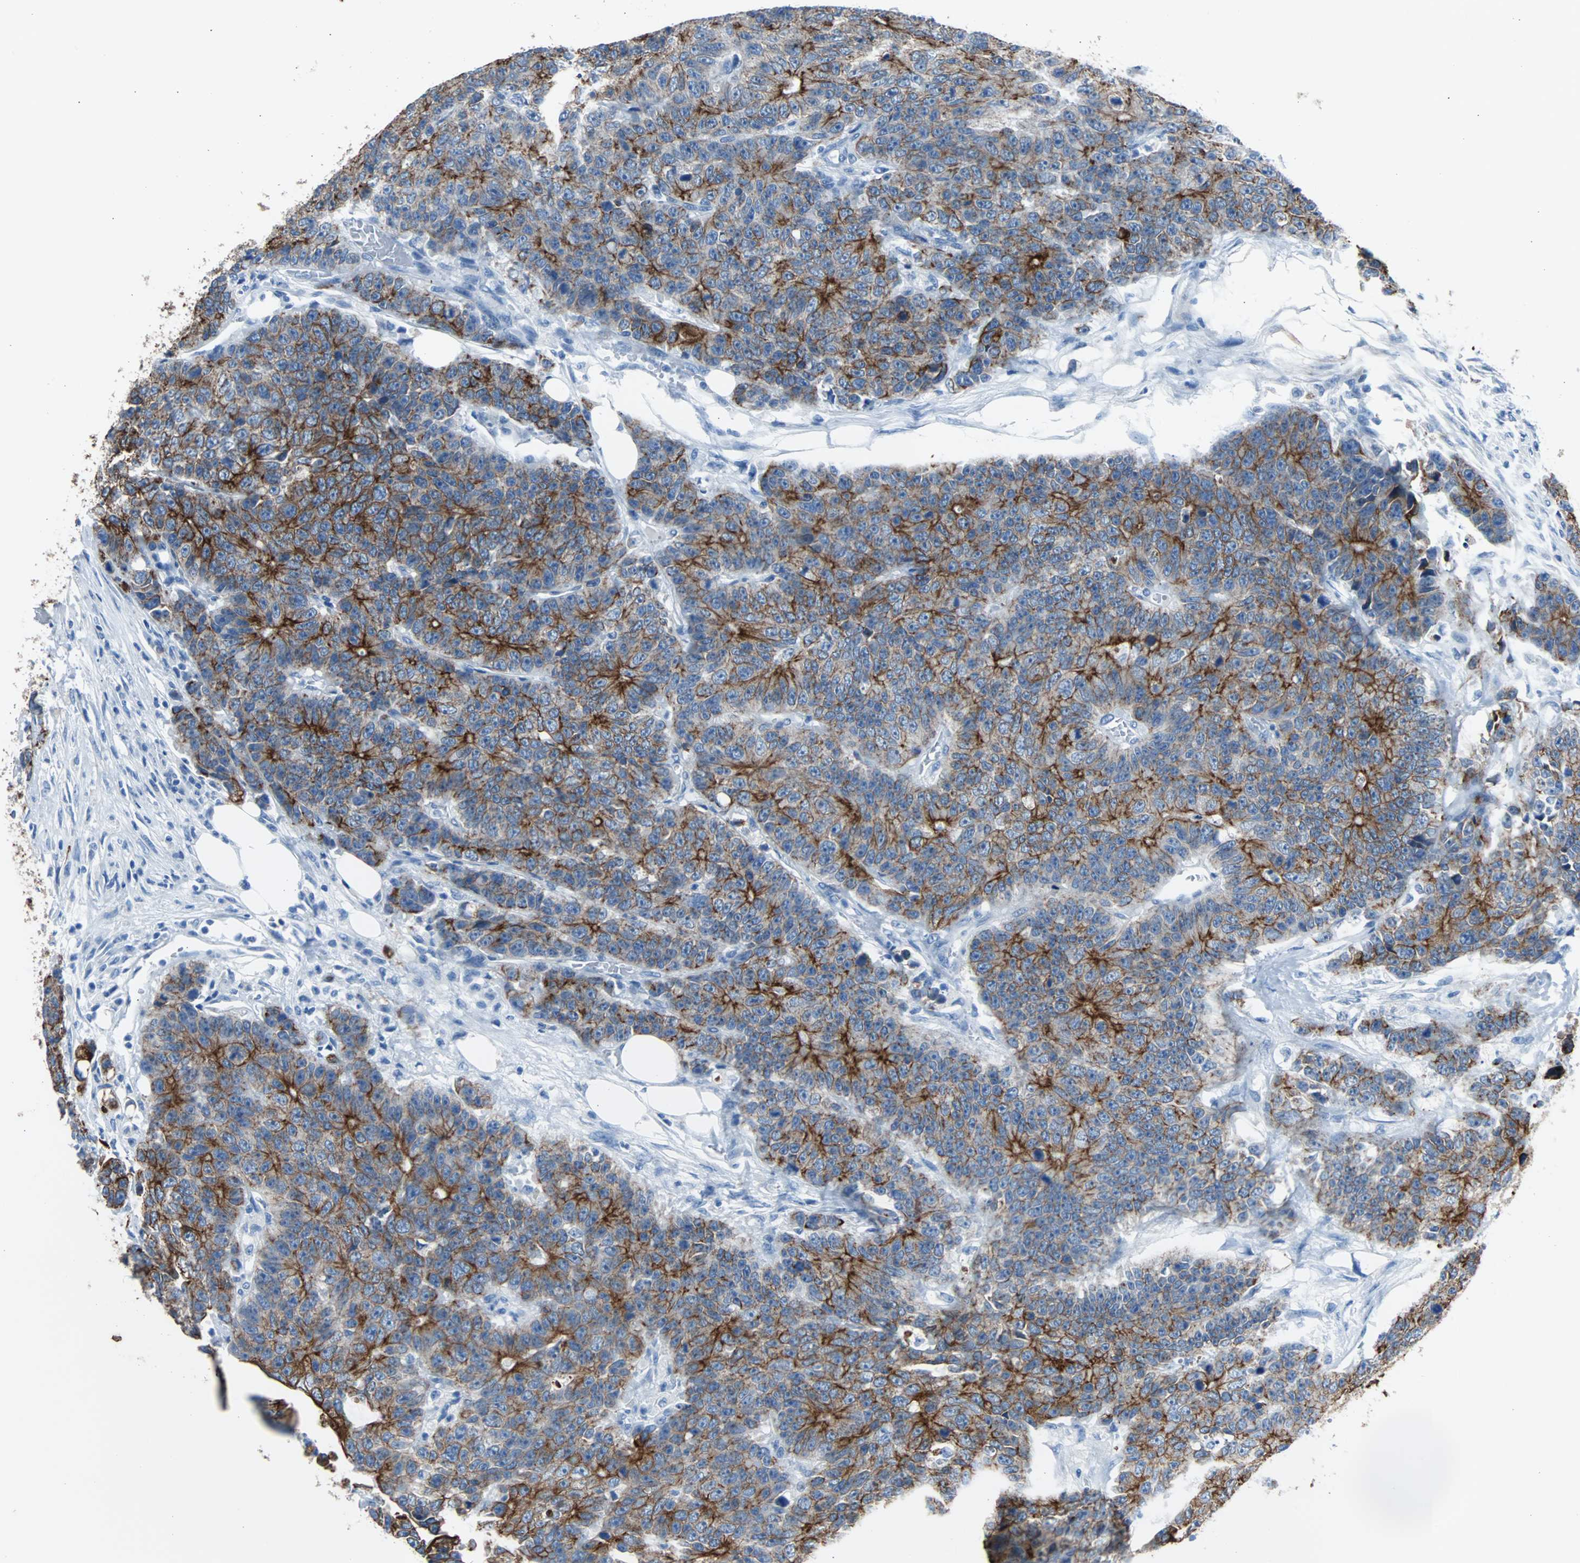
{"staining": {"intensity": "strong", "quantity": ">75%", "location": "cytoplasmic/membranous"}, "tissue": "colorectal cancer", "cell_type": "Tumor cells", "image_type": "cancer", "snomed": [{"axis": "morphology", "description": "Adenocarcinoma, NOS"}, {"axis": "topography", "description": "Colon"}], "caption": "Brown immunohistochemical staining in colorectal cancer (adenocarcinoma) demonstrates strong cytoplasmic/membranous staining in about >75% of tumor cells.", "gene": "KRT7", "patient": {"sex": "female", "age": 86}}